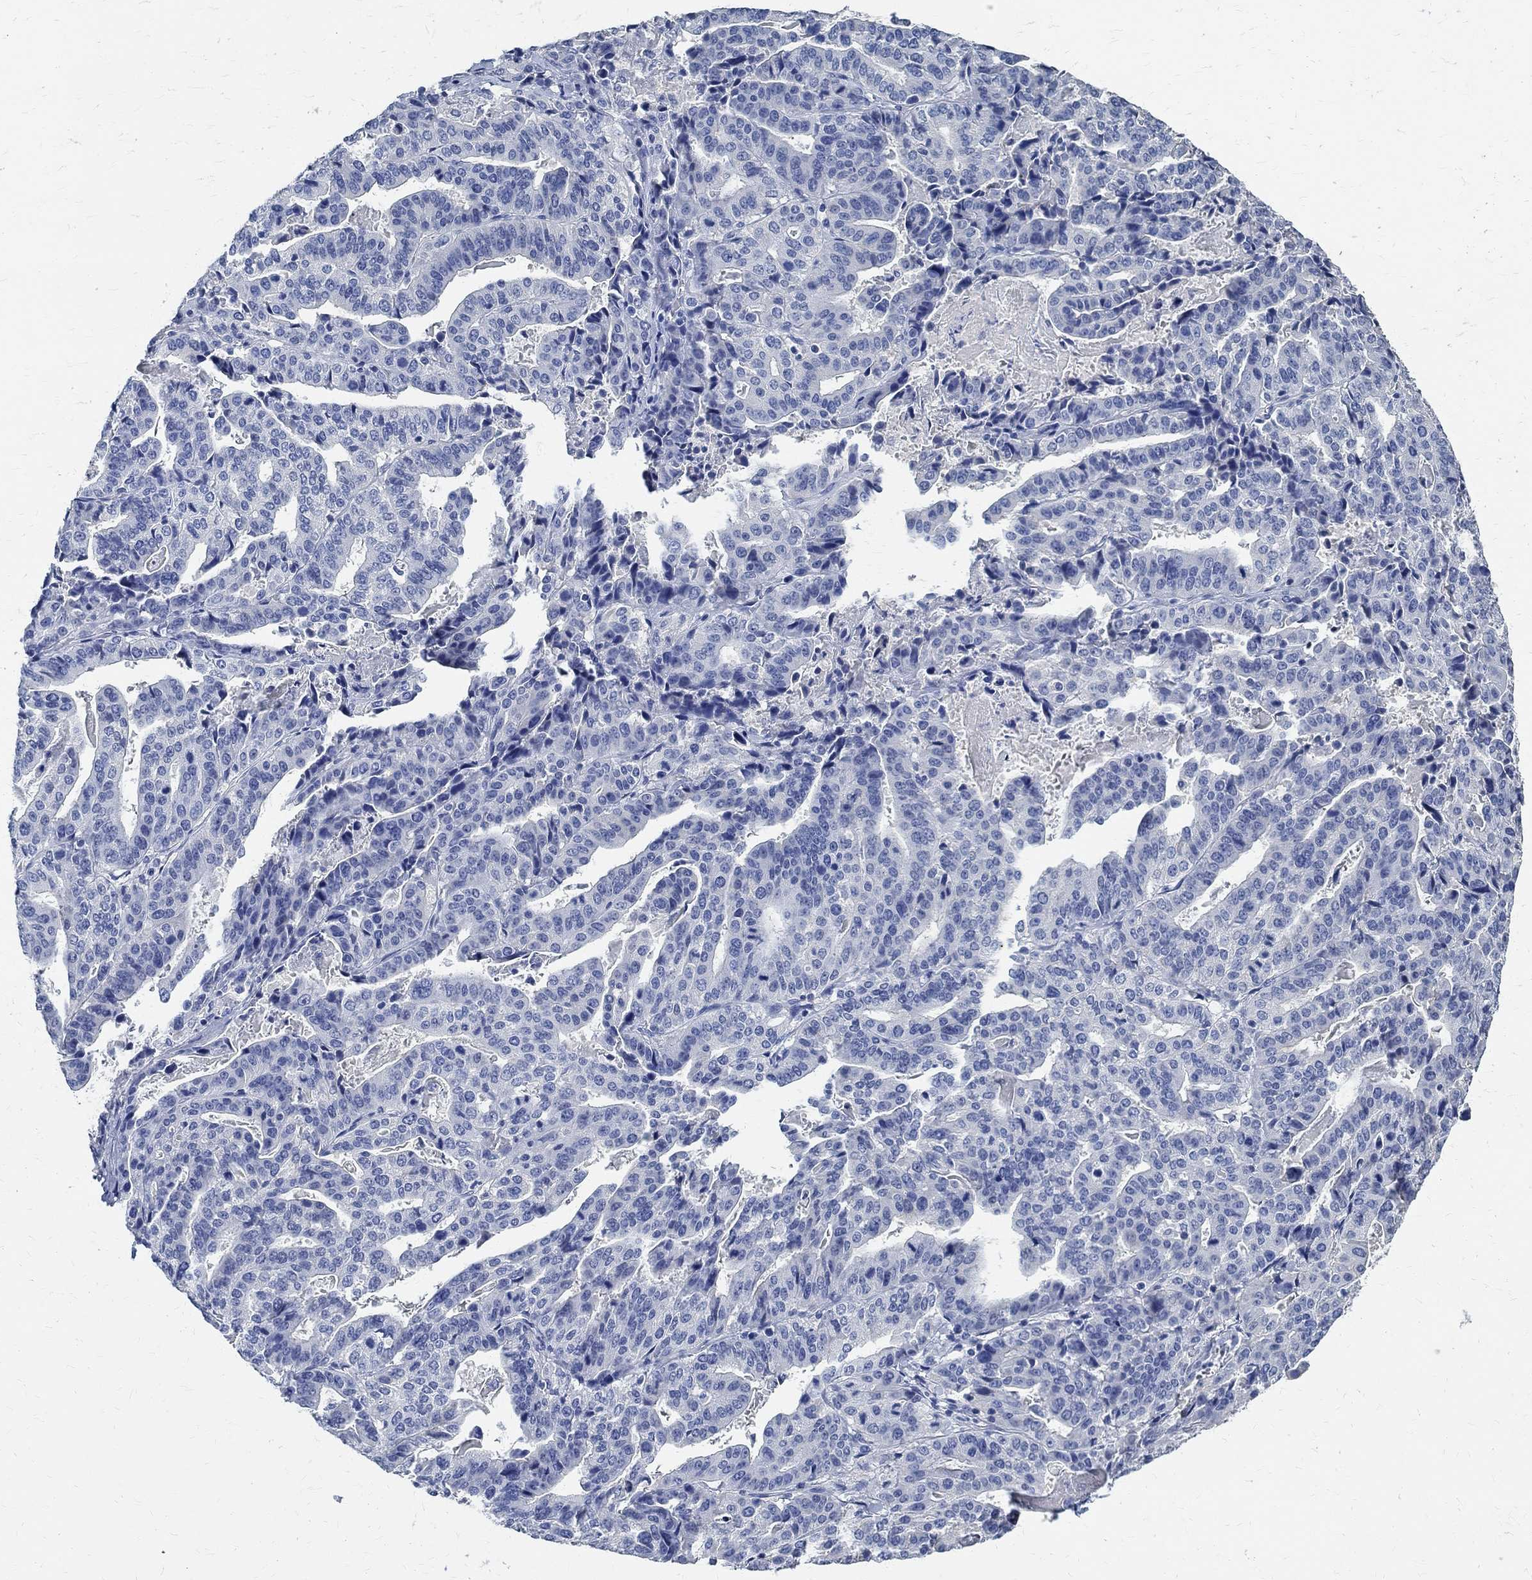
{"staining": {"intensity": "negative", "quantity": "none", "location": "none"}, "tissue": "stomach cancer", "cell_type": "Tumor cells", "image_type": "cancer", "snomed": [{"axis": "morphology", "description": "Adenocarcinoma, NOS"}, {"axis": "topography", "description": "Stomach"}], "caption": "The photomicrograph shows no significant positivity in tumor cells of adenocarcinoma (stomach).", "gene": "PRX", "patient": {"sex": "male", "age": 48}}